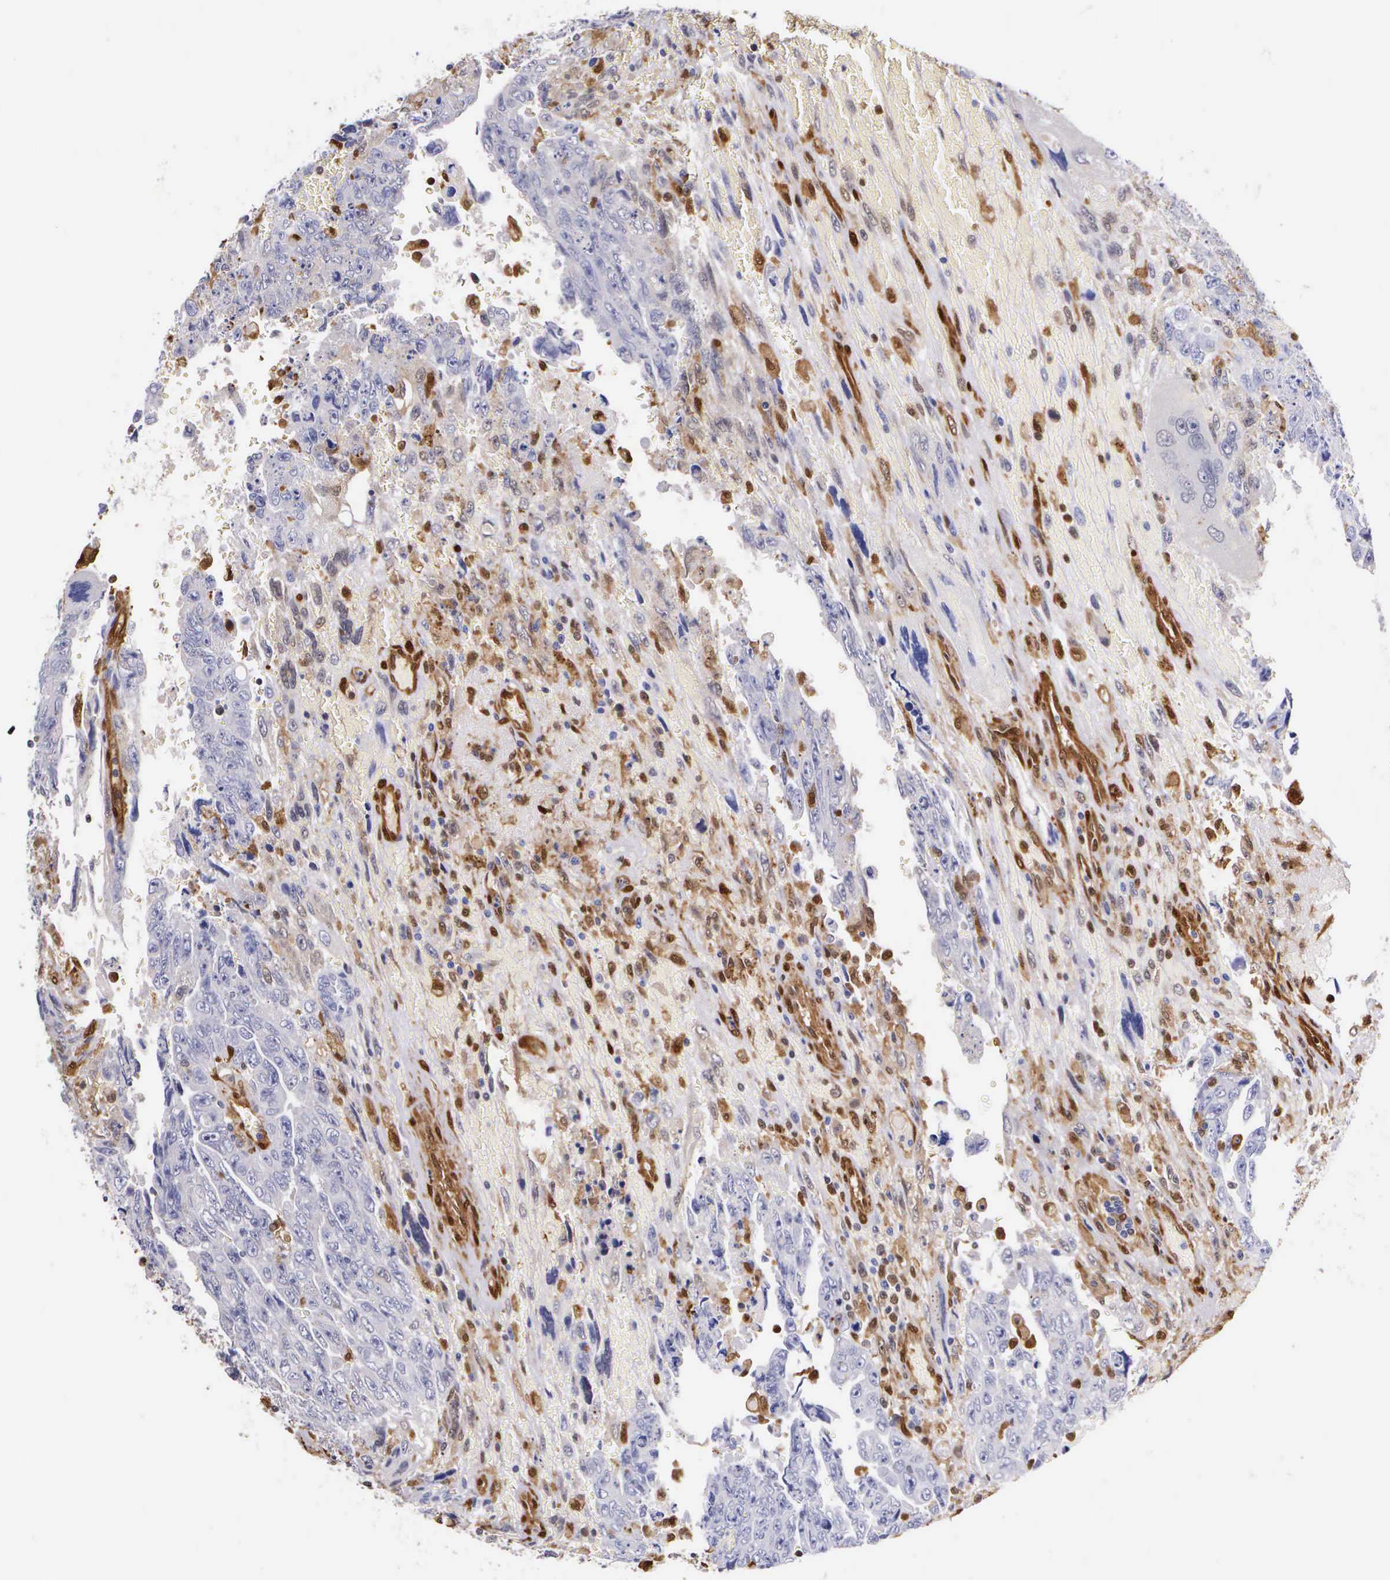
{"staining": {"intensity": "negative", "quantity": "none", "location": "none"}, "tissue": "testis cancer", "cell_type": "Tumor cells", "image_type": "cancer", "snomed": [{"axis": "morphology", "description": "Carcinoma, Embryonal, NOS"}, {"axis": "topography", "description": "Testis"}], "caption": "Immunohistochemistry (IHC) of testis cancer (embryonal carcinoma) displays no staining in tumor cells.", "gene": "LGALS1", "patient": {"sex": "male", "age": 28}}